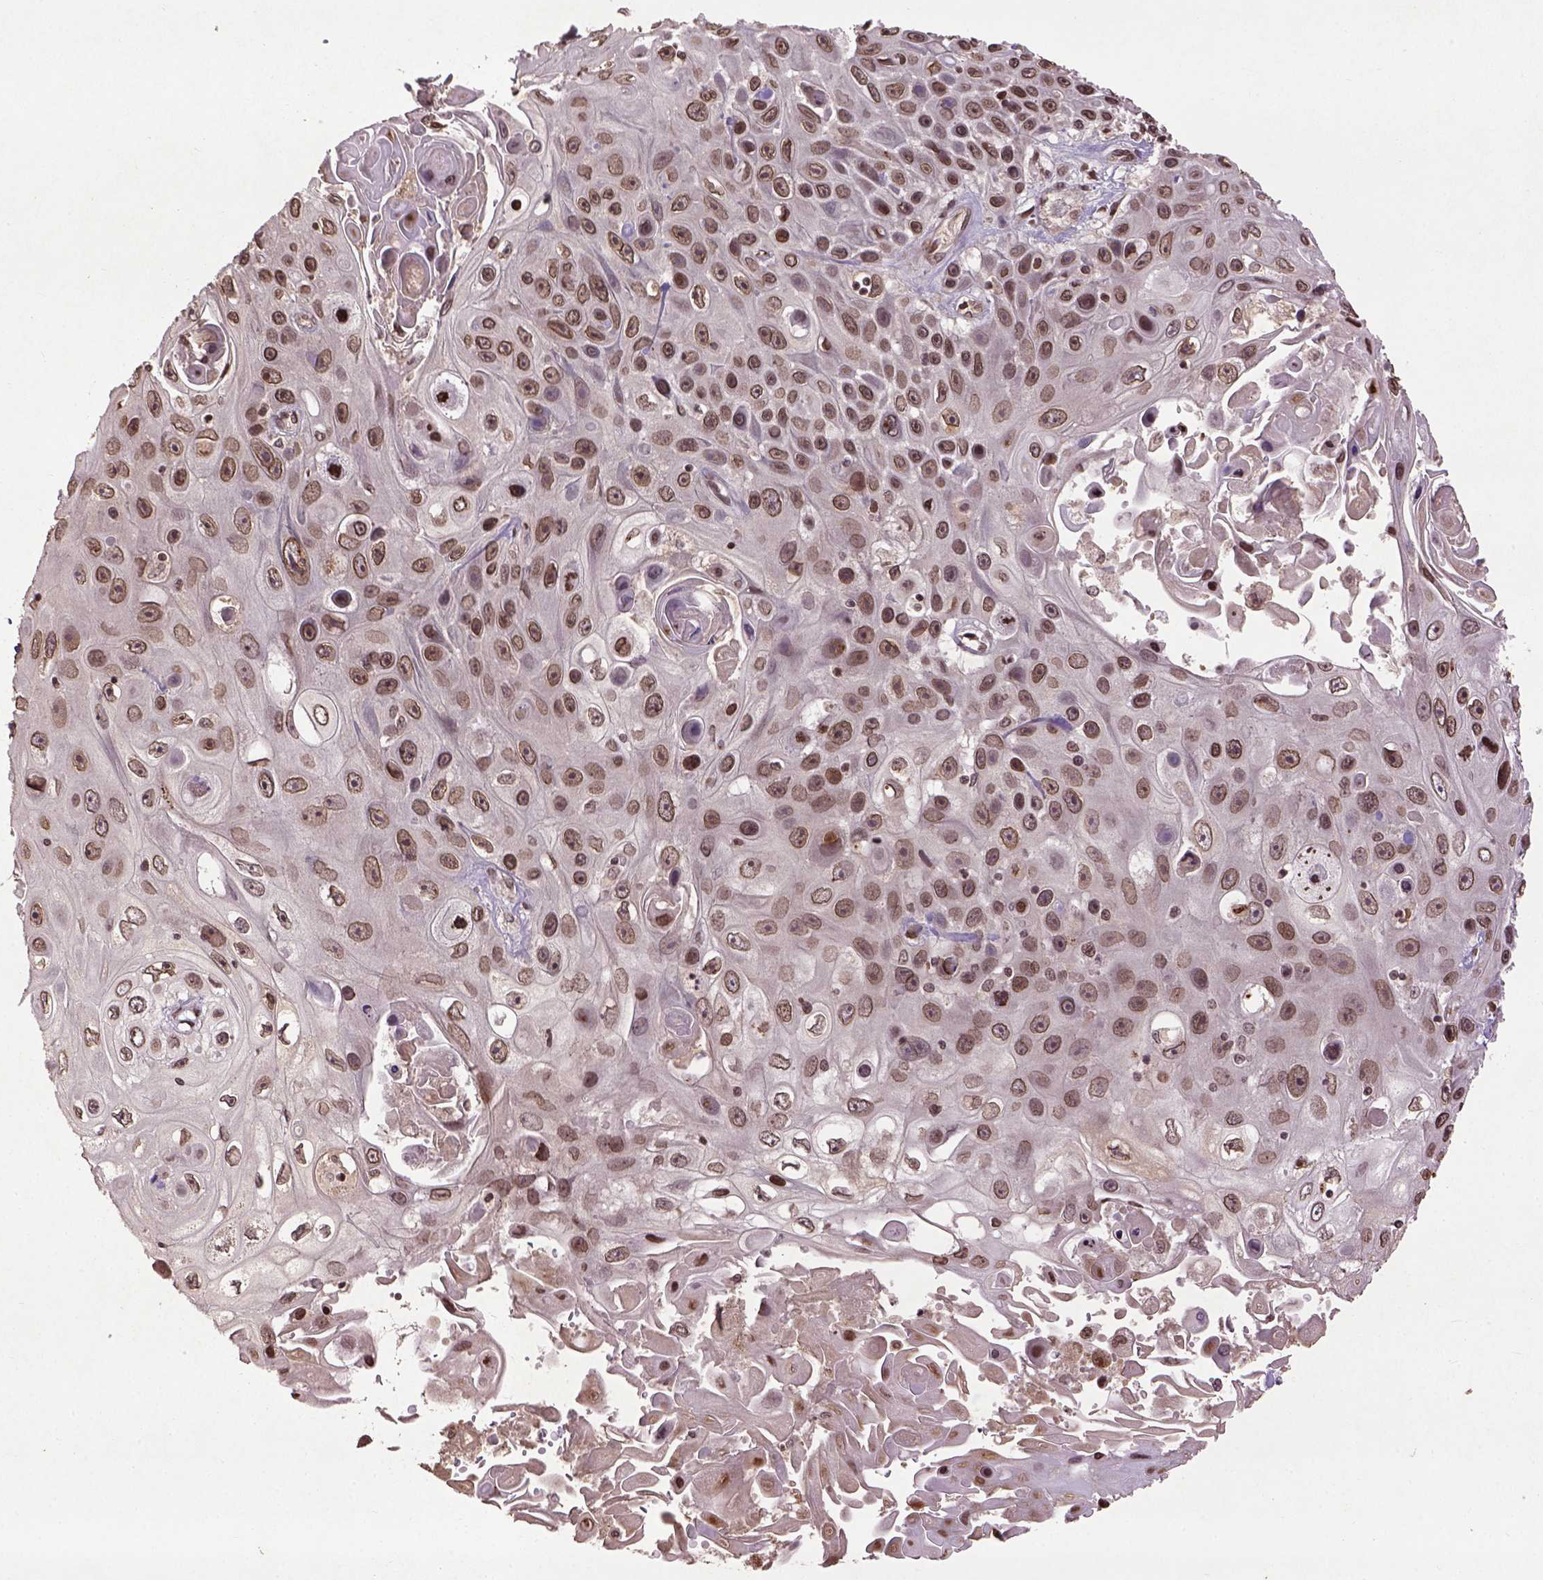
{"staining": {"intensity": "moderate", "quantity": ">75%", "location": "nuclear"}, "tissue": "skin cancer", "cell_type": "Tumor cells", "image_type": "cancer", "snomed": [{"axis": "morphology", "description": "Squamous cell carcinoma, NOS"}, {"axis": "topography", "description": "Skin"}], "caption": "Protein expression analysis of skin cancer (squamous cell carcinoma) displays moderate nuclear positivity in approximately >75% of tumor cells.", "gene": "BANF1", "patient": {"sex": "male", "age": 82}}